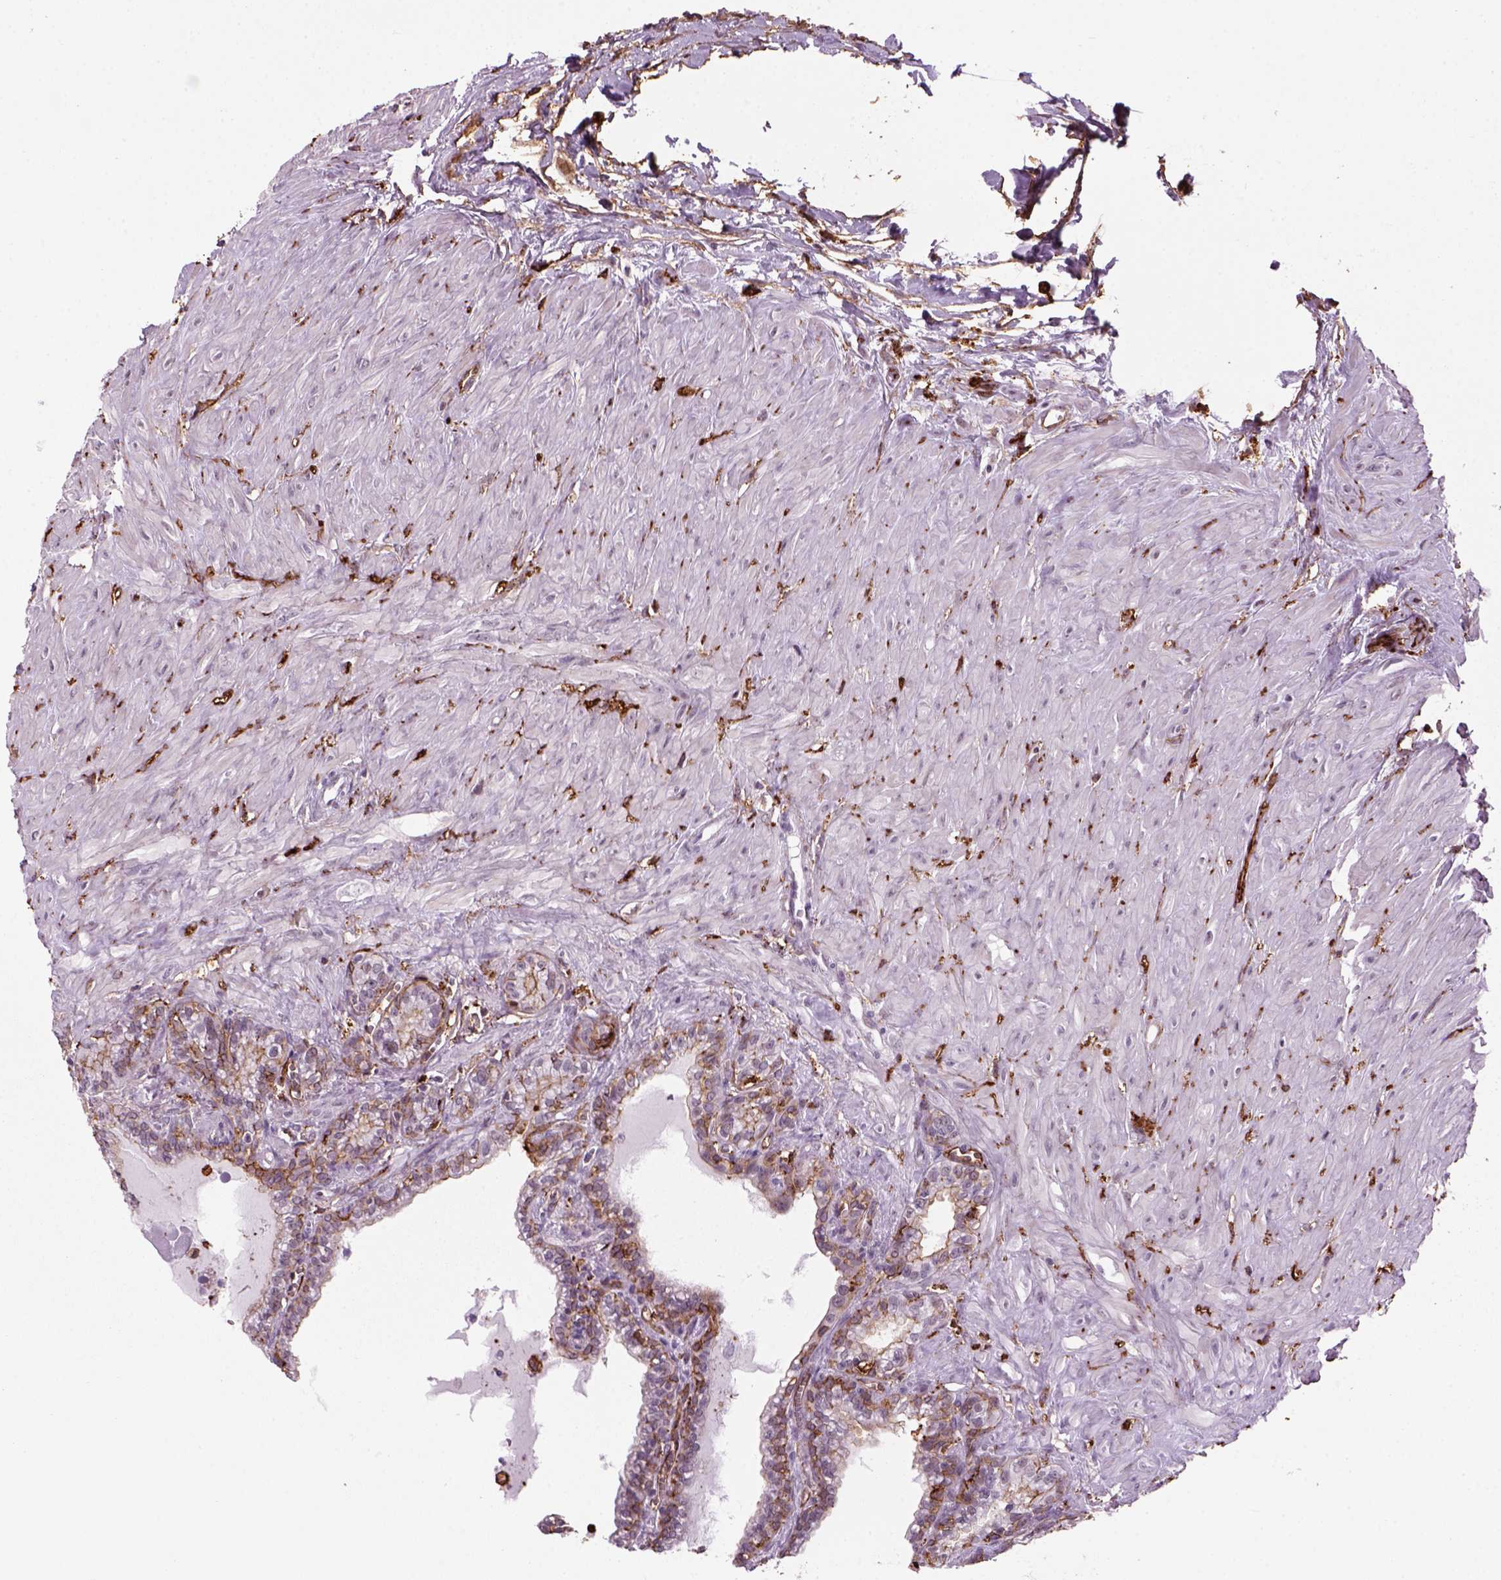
{"staining": {"intensity": "moderate", "quantity": "25%-75%", "location": "cytoplasmic/membranous"}, "tissue": "seminal vesicle", "cell_type": "Glandular cells", "image_type": "normal", "snomed": [{"axis": "morphology", "description": "Normal tissue, NOS"}, {"axis": "morphology", "description": "Urothelial carcinoma, NOS"}, {"axis": "topography", "description": "Urinary bladder"}, {"axis": "topography", "description": "Seminal veicle"}], "caption": "An image of human seminal vesicle stained for a protein demonstrates moderate cytoplasmic/membranous brown staining in glandular cells. Using DAB (3,3'-diaminobenzidine) (brown) and hematoxylin (blue) stains, captured at high magnification using brightfield microscopy.", "gene": "MARCKS", "patient": {"sex": "male", "age": 76}}